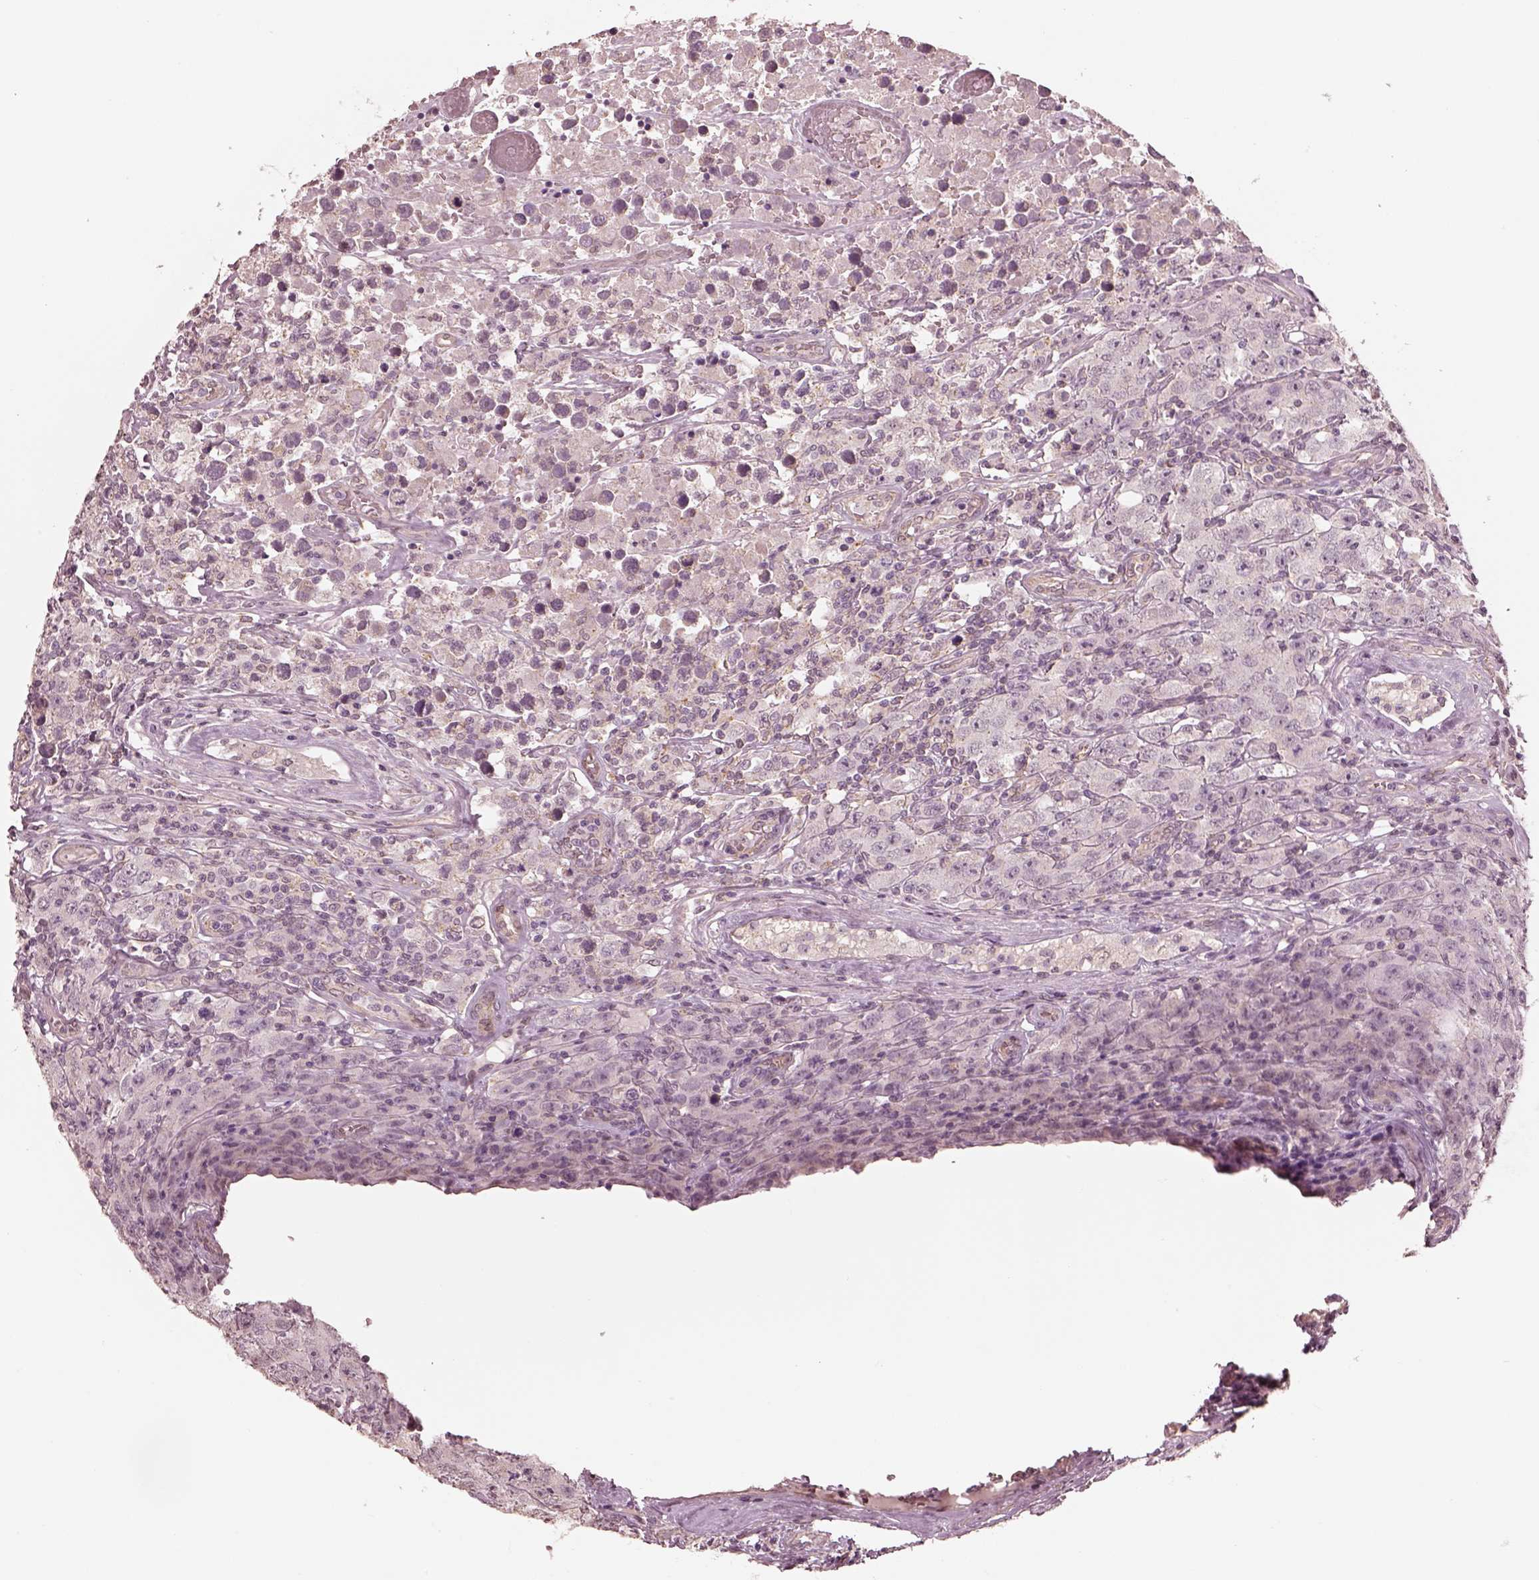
{"staining": {"intensity": "weak", "quantity": "<25%", "location": "cytoplasmic/membranous"}, "tissue": "testis cancer", "cell_type": "Tumor cells", "image_type": "cancer", "snomed": [{"axis": "morphology", "description": "Seminoma, NOS"}, {"axis": "topography", "description": "Testis"}], "caption": "The IHC micrograph has no significant positivity in tumor cells of testis cancer tissue. (Stains: DAB (3,3'-diaminobenzidine) immunohistochemistry (IHC) with hematoxylin counter stain, Microscopy: brightfield microscopy at high magnification).", "gene": "SLC7A4", "patient": {"sex": "male", "age": 52}}